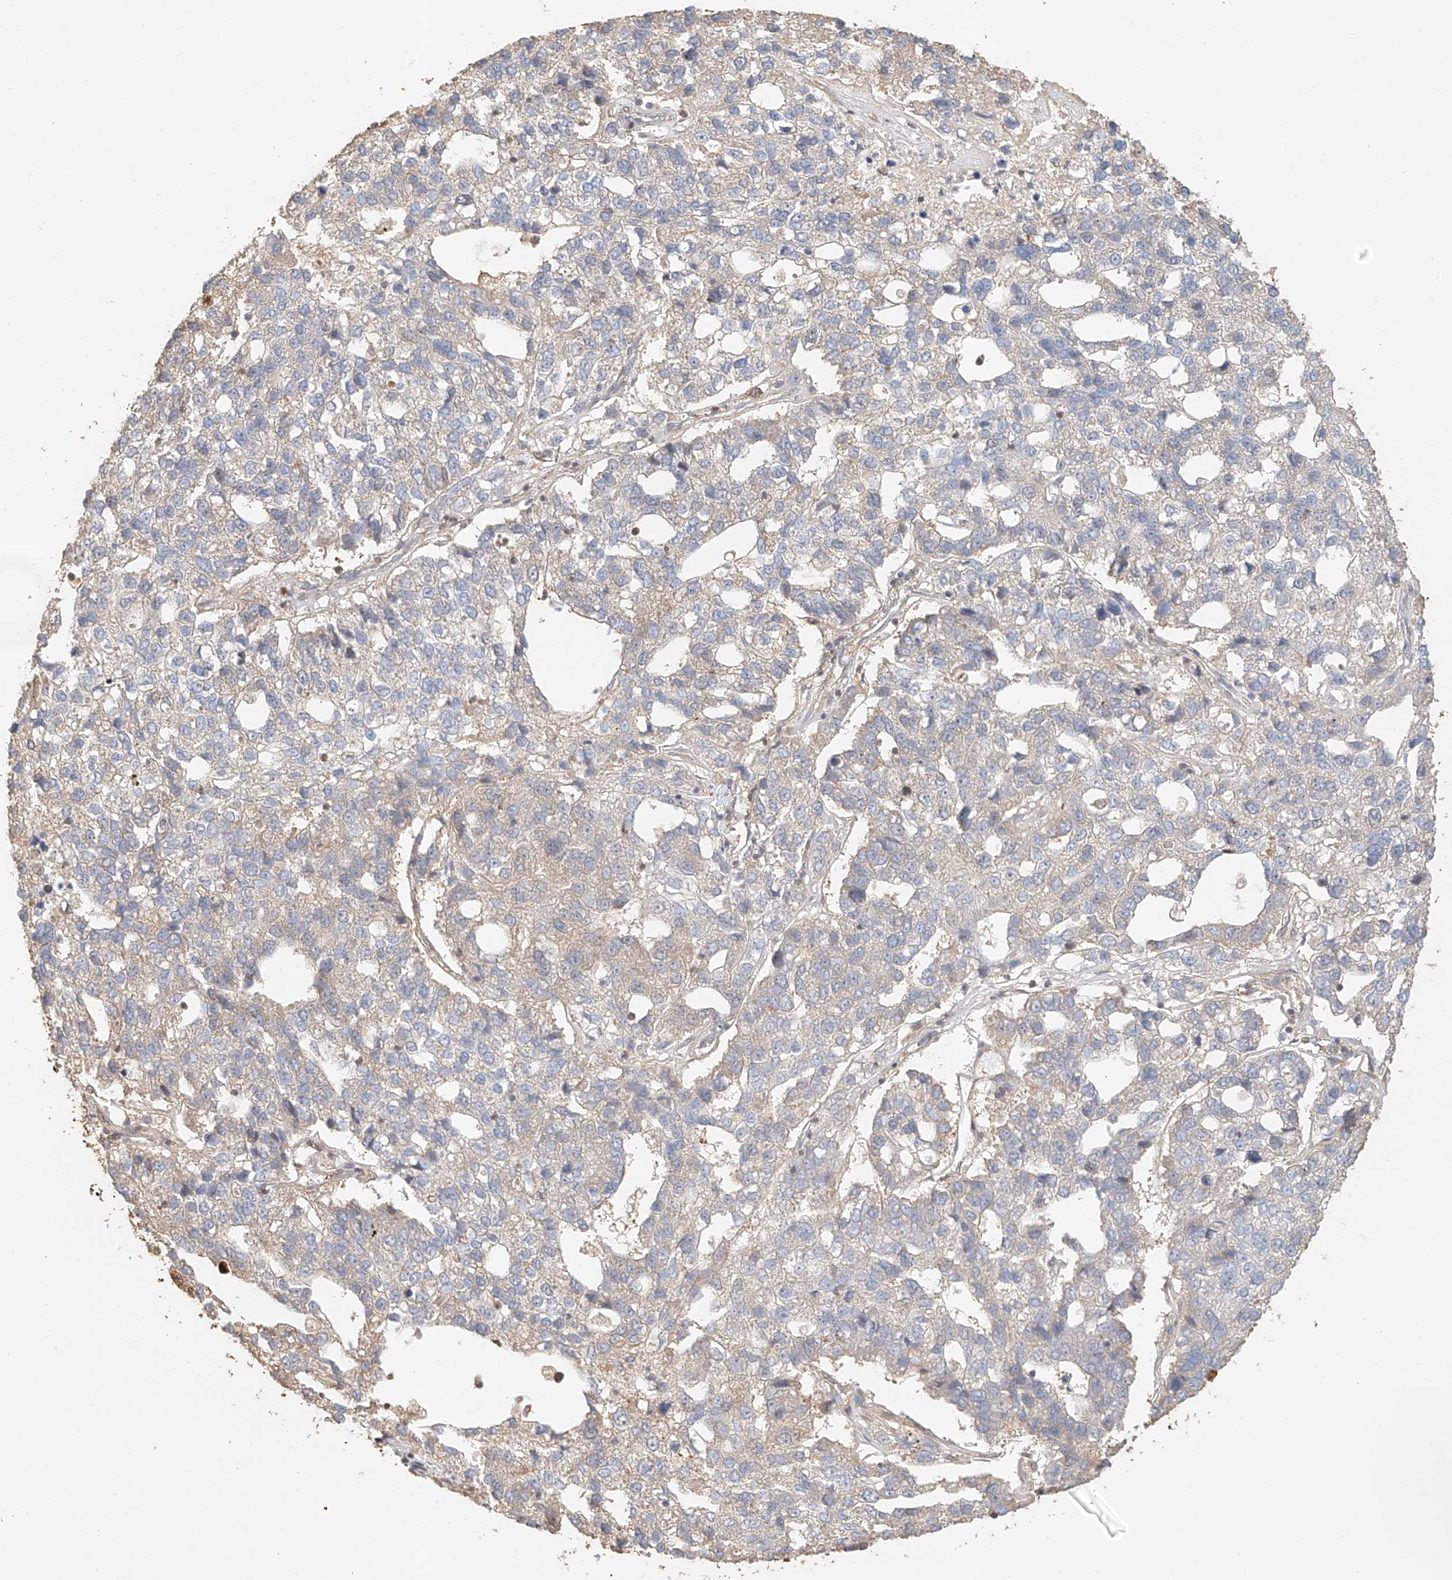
{"staining": {"intensity": "negative", "quantity": "none", "location": "none"}, "tissue": "pancreatic cancer", "cell_type": "Tumor cells", "image_type": "cancer", "snomed": [{"axis": "morphology", "description": "Adenocarcinoma, NOS"}, {"axis": "topography", "description": "Pancreas"}], "caption": "Tumor cells show no significant staining in pancreatic cancer.", "gene": "NAP1L1", "patient": {"sex": "female", "age": 61}}